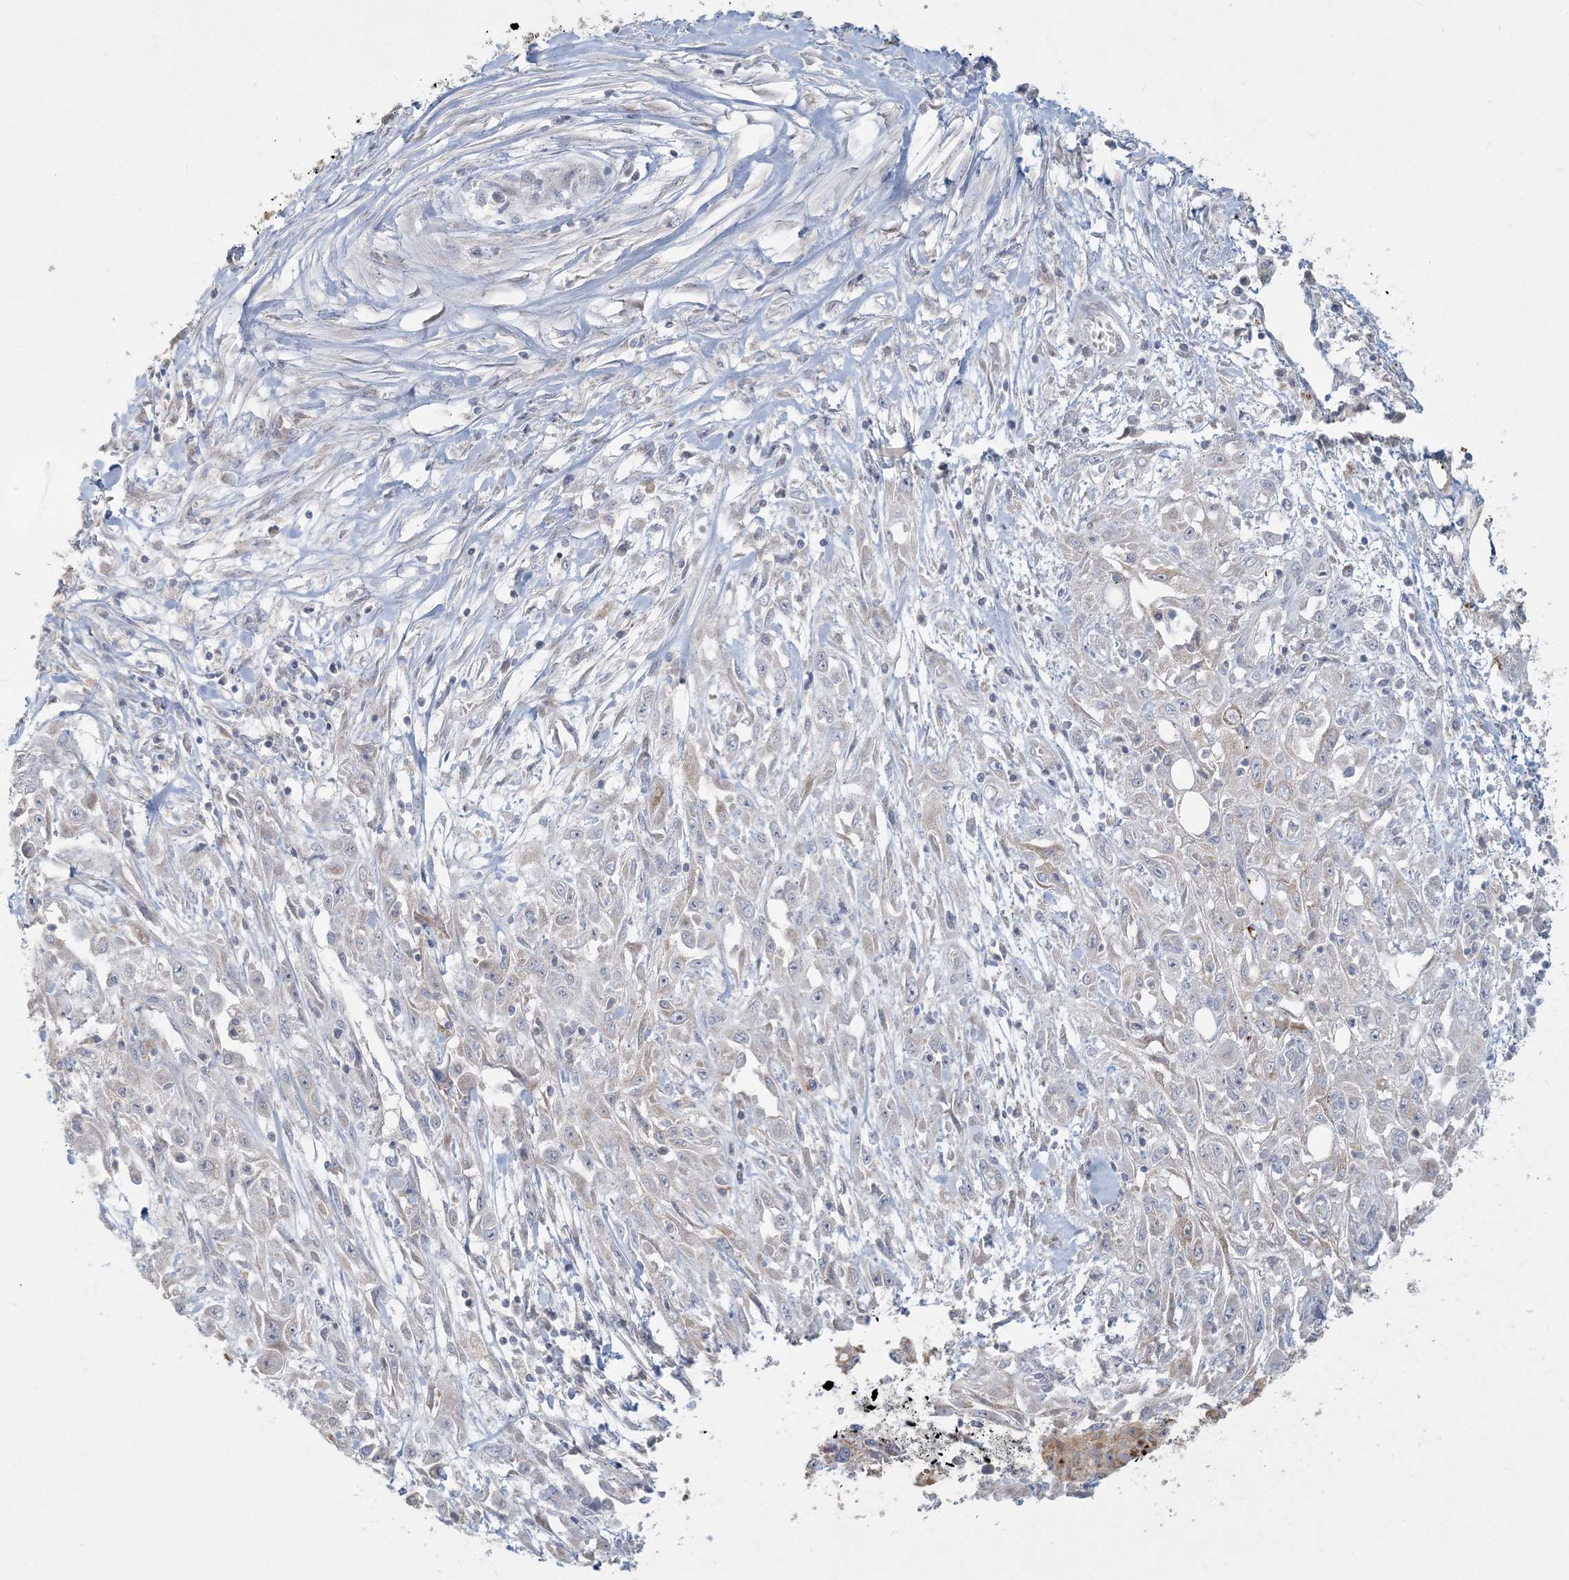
{"staining": {"intensity": "negative", "quantity": "none", "location": "none"}, "tissue": "skin cancer", "cell_type": "Tumor cells", "image_type": "cancer", "snomed": [{"axis": "morphology", "description": "Squamous cell carcinoma, NOS"}, {"axis": "morphology", "description": "Squamous cell carcinoma, metastatic, NOS"}, {"axis": "topography", "description": "Skin"}, {"axis": "topography", "description": "Lymph node"}], "caption": "A photomicrograph of skin cancer (squamous cell carcinoma) stained for a protein displays no brown staining in tumor cells.", "gene": "MCAT", "patient": {"sex": "male", "age": 75}}